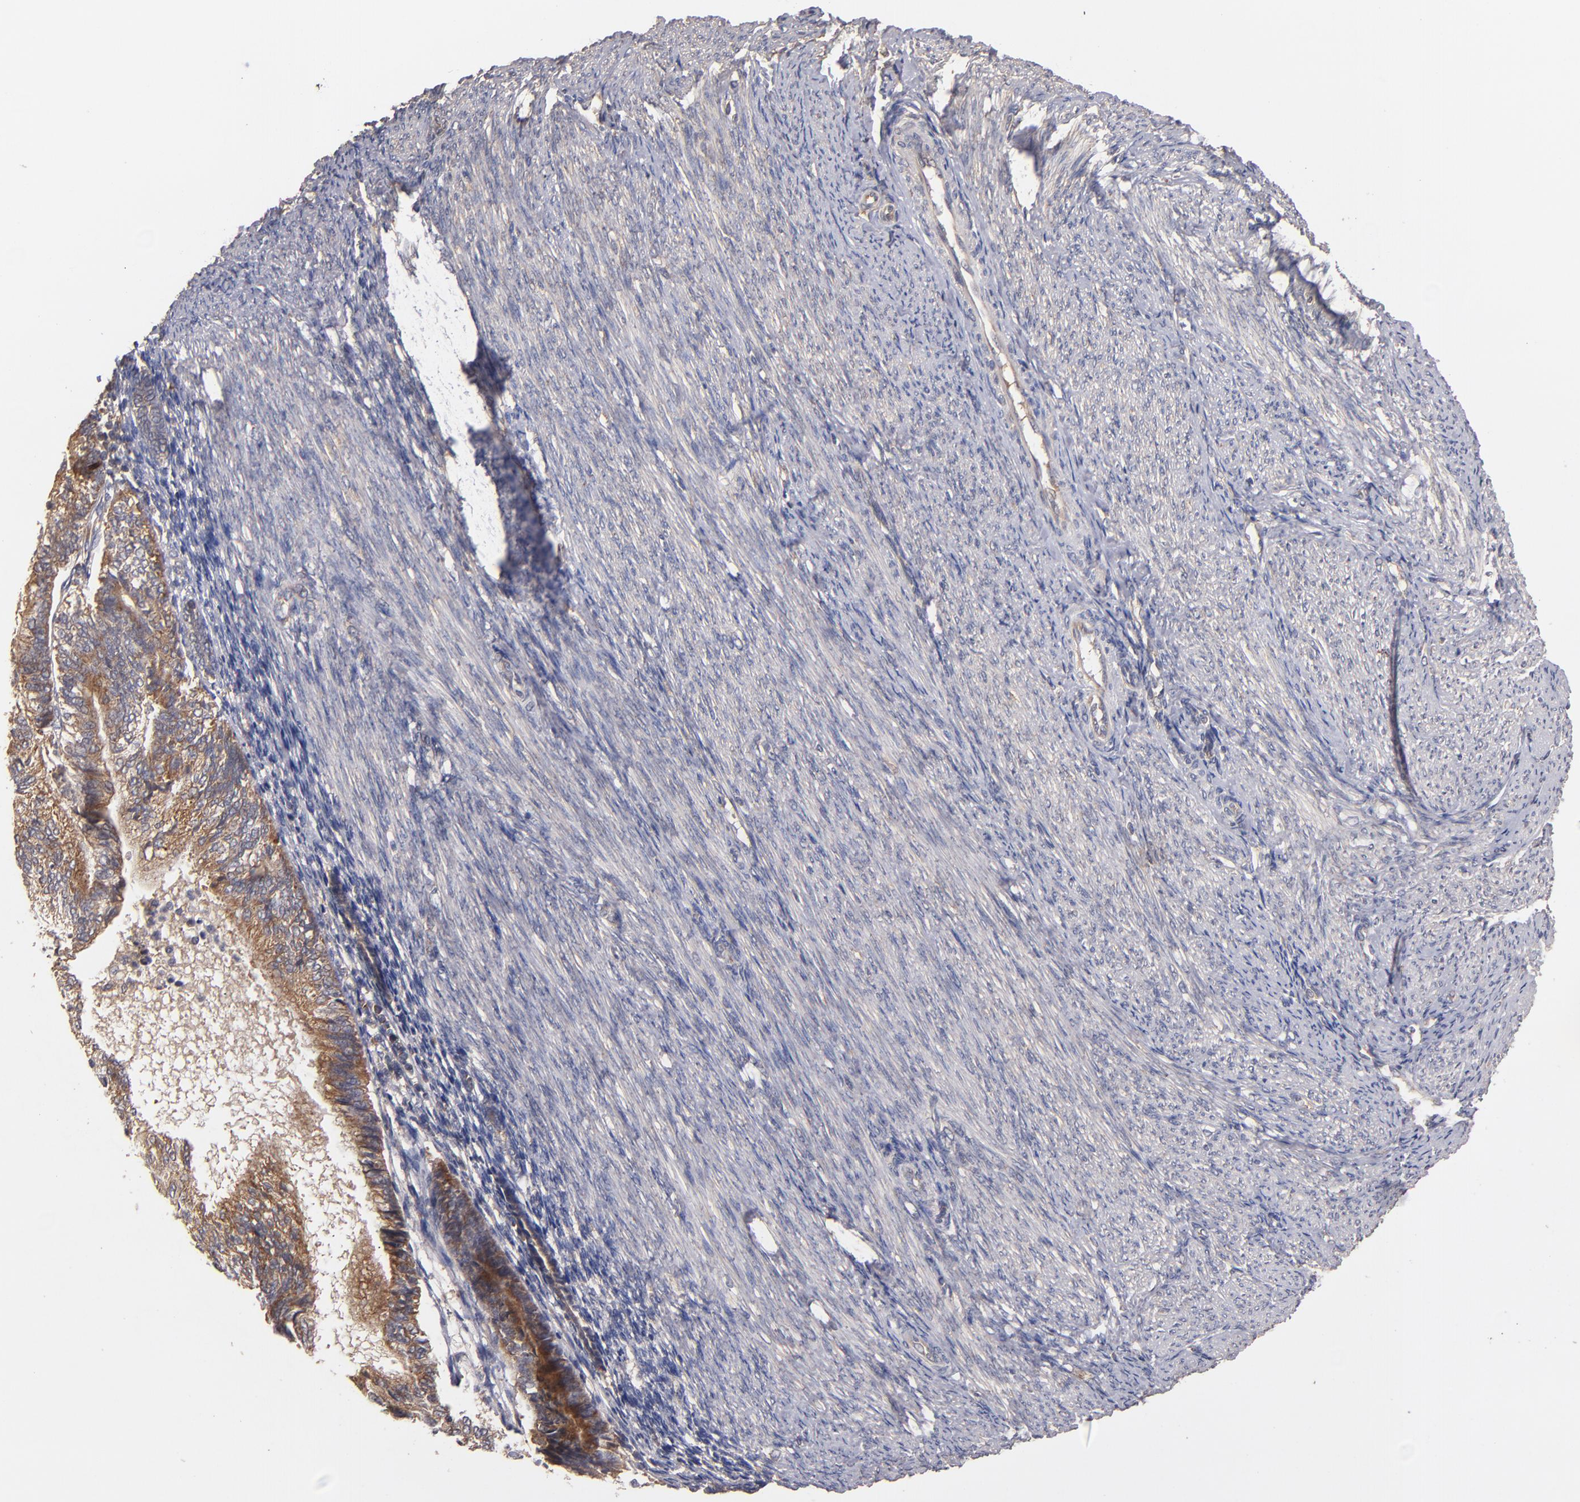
{"staining": {"intensity": "moderate", "quantity": "25%-75%", "location": "cytoplasmic/membranous"}, "tissue": "endometrial cancer", "cell_type": "Tumor cells", "image_type": "cancer", "snomed": [{"axis": "morphology", "description": "Adenocarcinoma, NOS"}, {"axis": "topography", "description": "Endometrium"}], "caption": "Endometrial cancer tissue exhibits moderate cytoplasmic/membranous positivity in about 25%-75% of tumor cells", "gene": "UPF3B", "patient": {"sex": "female", "age": 55}}